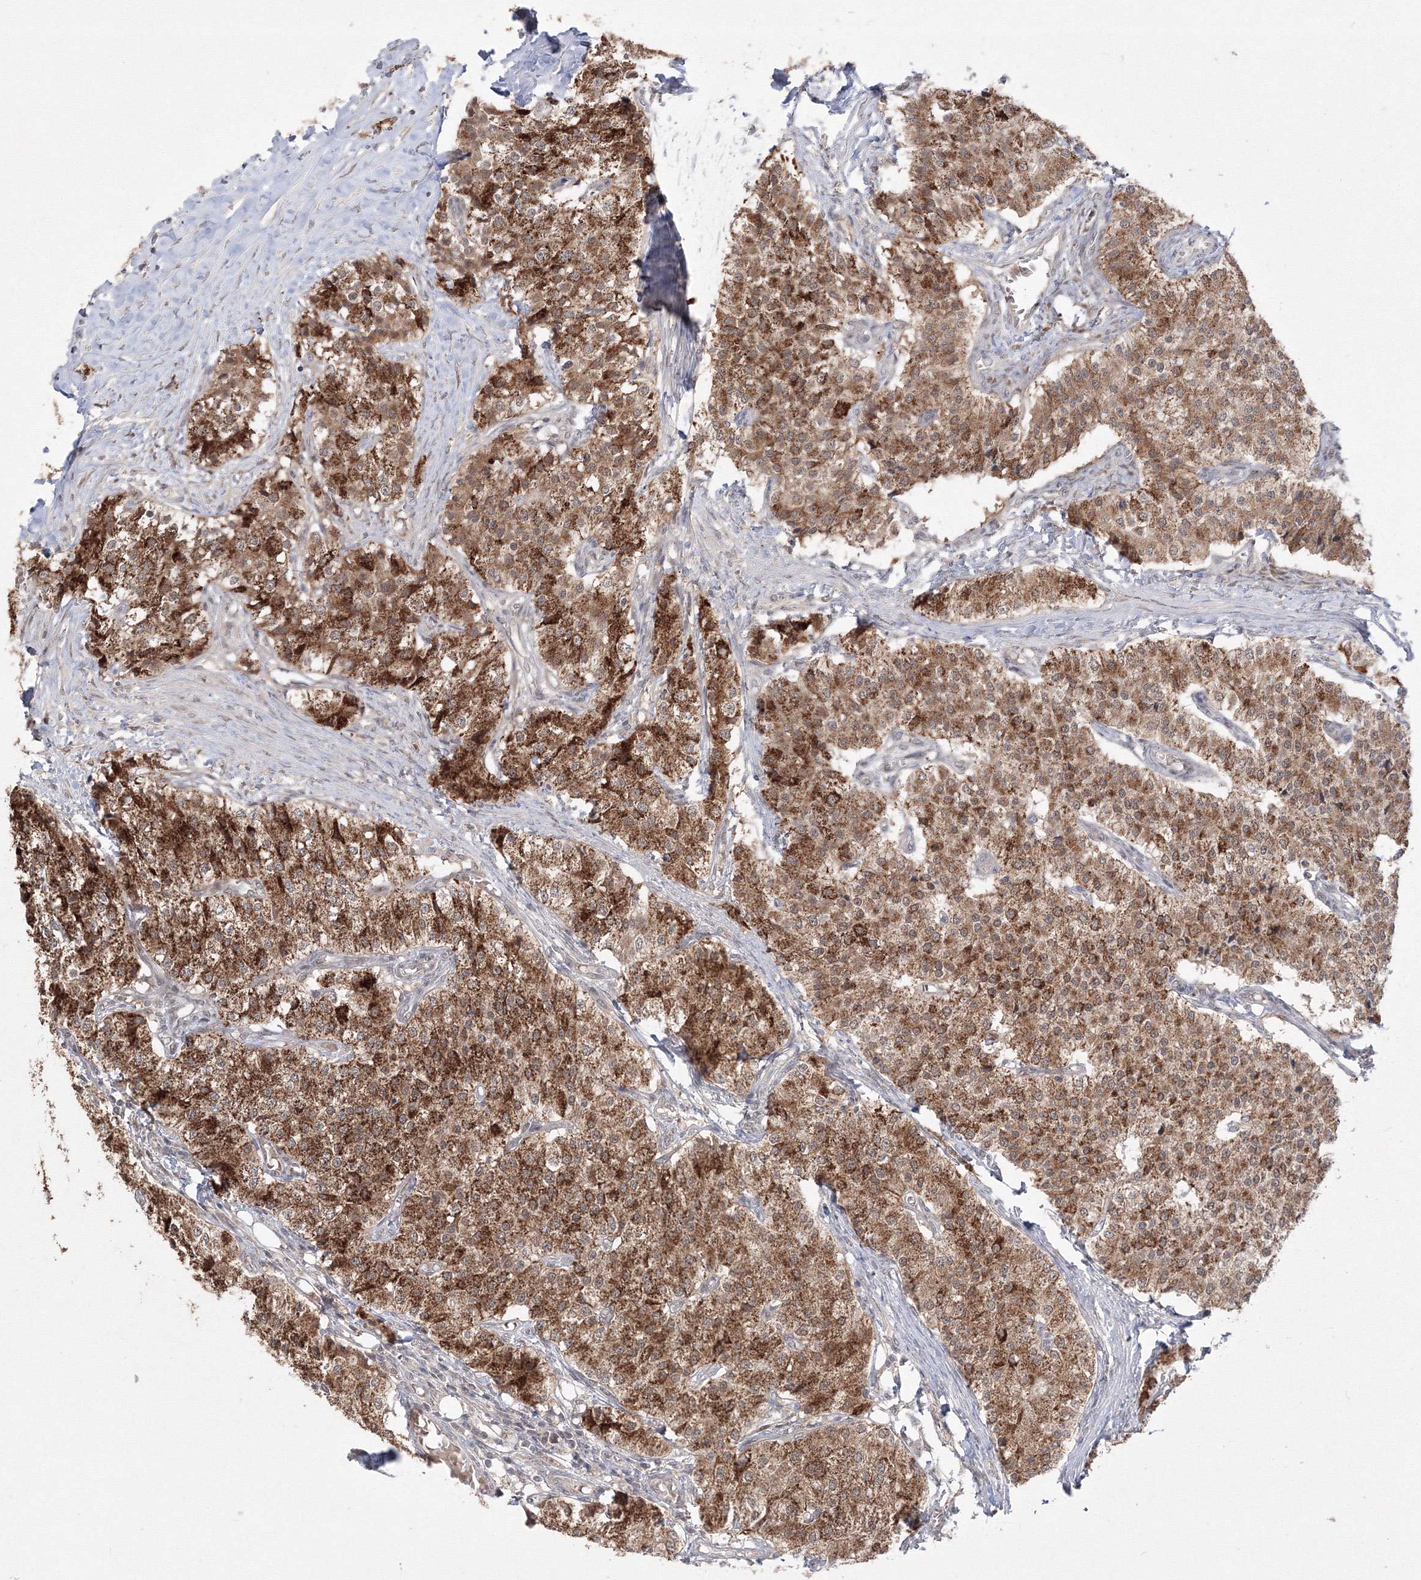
{"staining": {"intensity": "strong", "quantity": ">75%", "location": "cytoplasmic/membranous"}, "tissue": "carcinoid", "cell_type": "Tumor cells", "image_type": "cancer", "snomed": [{"axis": "morphology", "description": "Carcinoid, malignant, NOS"}, {"axis": "topography", "description": "Colon"}], "caption": "Immunohistochemistry (DAB) staining of human malignant carcinoid demonstrates strong cytoplasmic/membranous protein expression in approximately >75% of tumor cells. (brown staining indicates protein expression, while blue staining denotes nuclei).", "gene": "COPS4", "patient": {"sex": "female", "age": 52}}